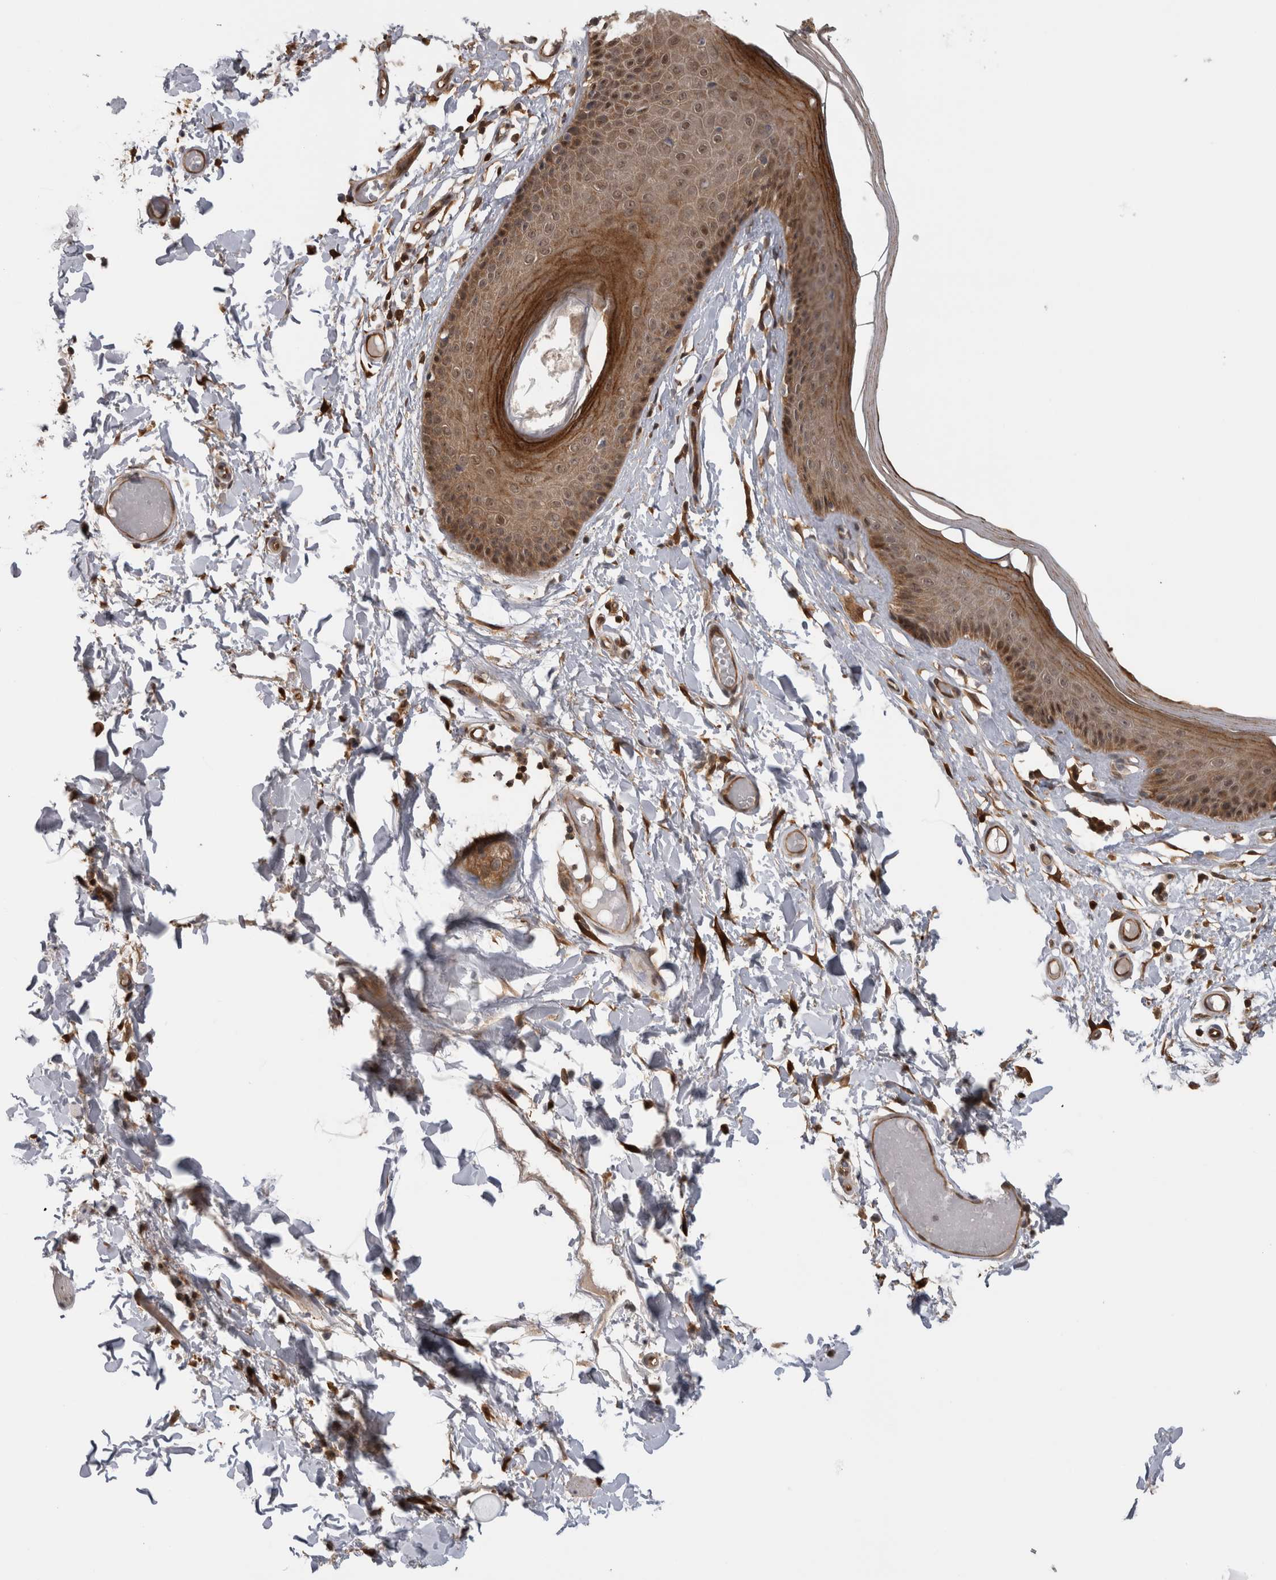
{"staining": {"intensity": "moderate", "quantity": ">75%", "location": "cytoplasmic/membranous,nuclear"}, "tissue": "skin", "cell_type": "Epidermal cells", "image_type": "normal", "snomed": [{"axis": "morphology", "description": "Normal tissue, NOS"}, {"axis": "topography", "description": "Vulva"}], "caption": "The image displays immunohistochemical staining of benign skin. There is moderate cytoplasmic/membranous,nuclear expression is present in about >75% of epidermal cells.", "gene": "USH1G", "patient": {"sex": "female", "age": 73}}